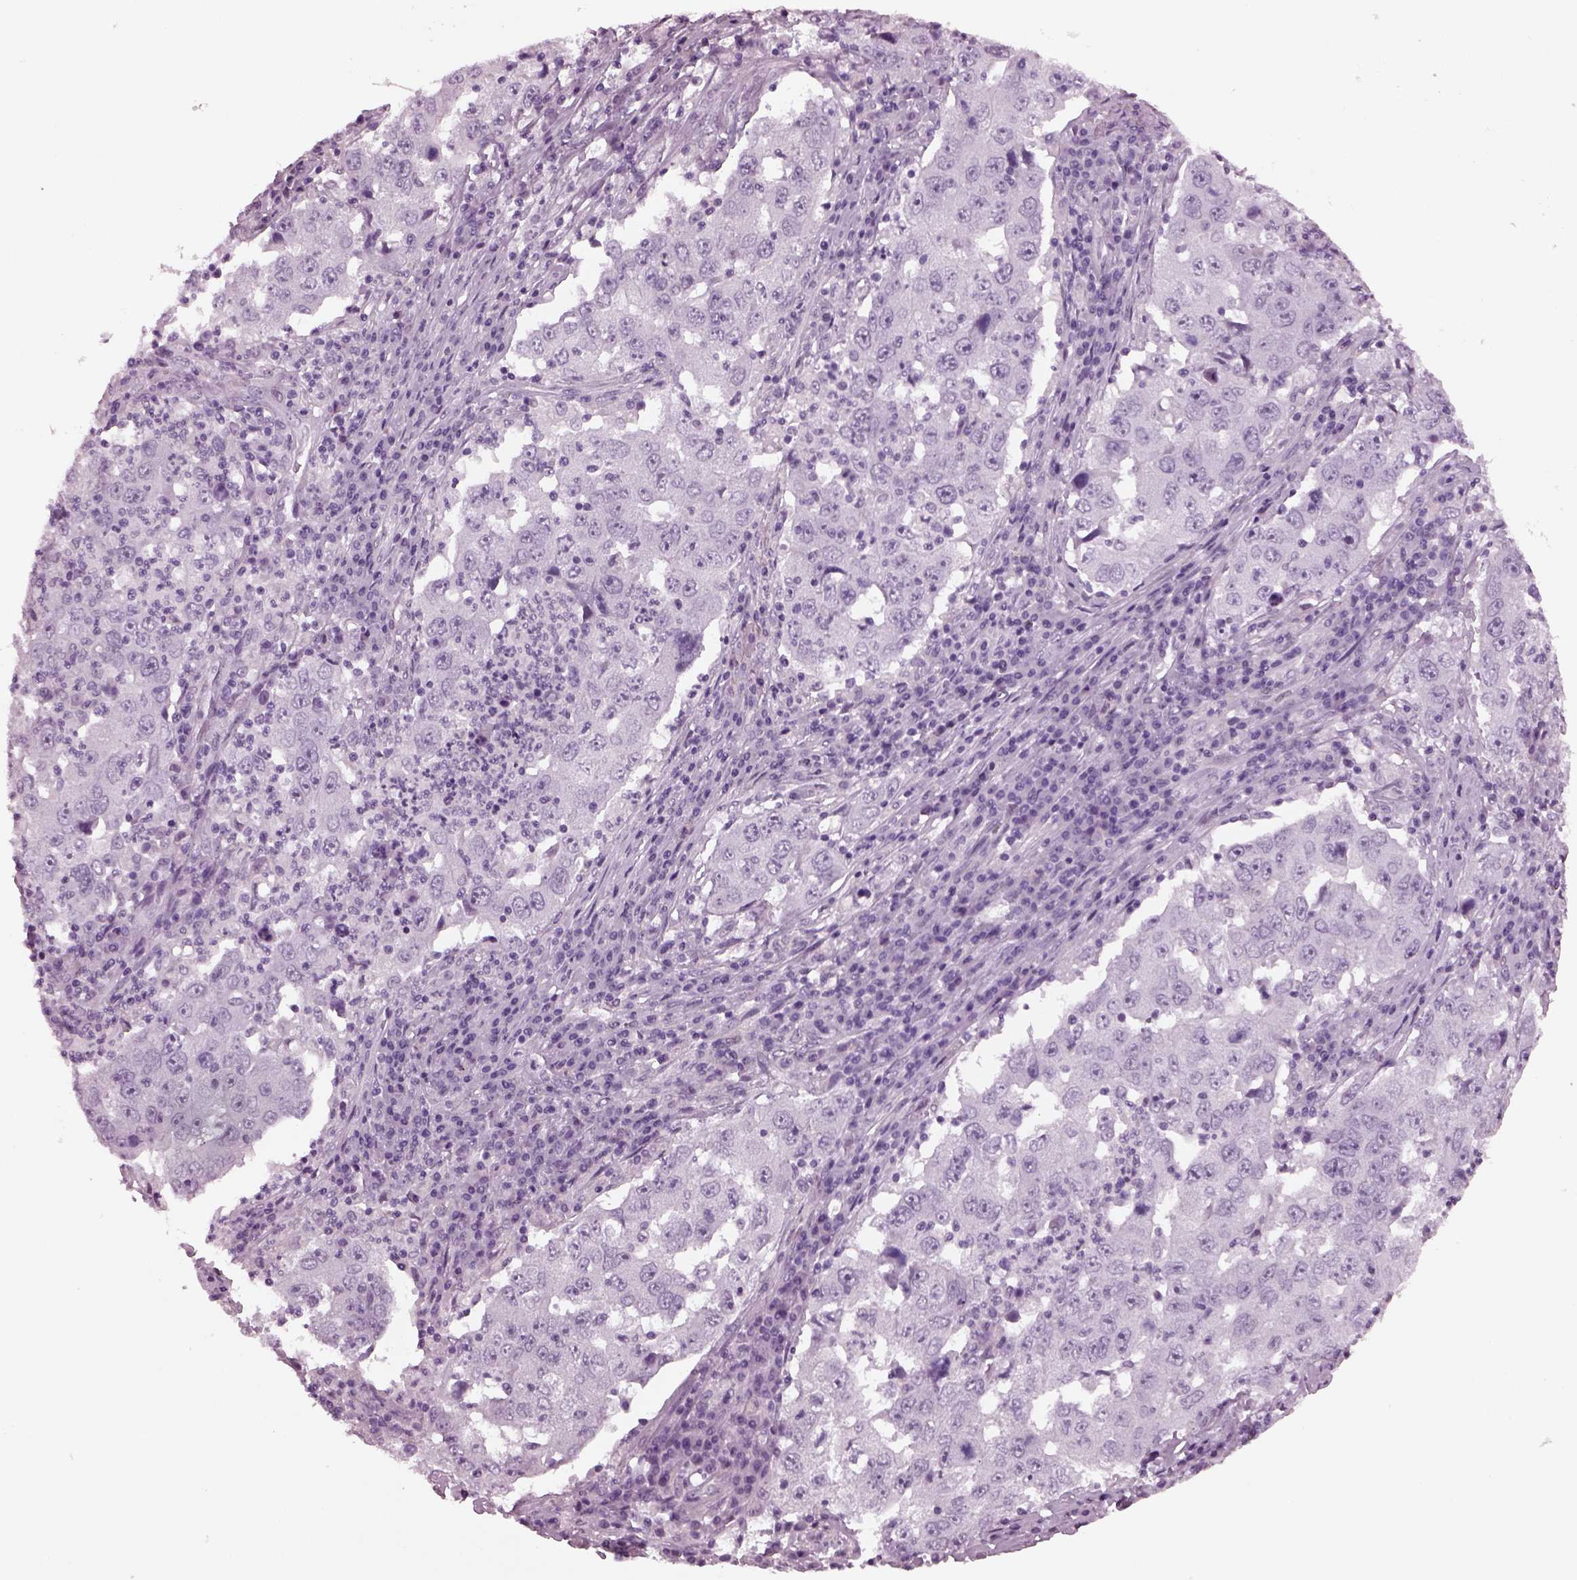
{"staining": {"intensity": "negative", "quantity": "none", "location": "none"}, "tissue": "lung cancer", "cell_type": "Tumor cells", "image_type": "cancer", "snomed": [{"axis": "morphology", "description": "Adenocarcinoma, NOS"}, {"axis": "topography", "description": "Lung"}], "caption": "Lung cancer was stained to show a protein in brown. There is no significant staining in tumor cells. Brightfield microscopy of immunohistochemistry (IHC) stained with DAB (brown) and hematoxylin (blue), captured at high magnification.", "gene": "TPPP2", "patient": {"sex": "male", "age": 73}}